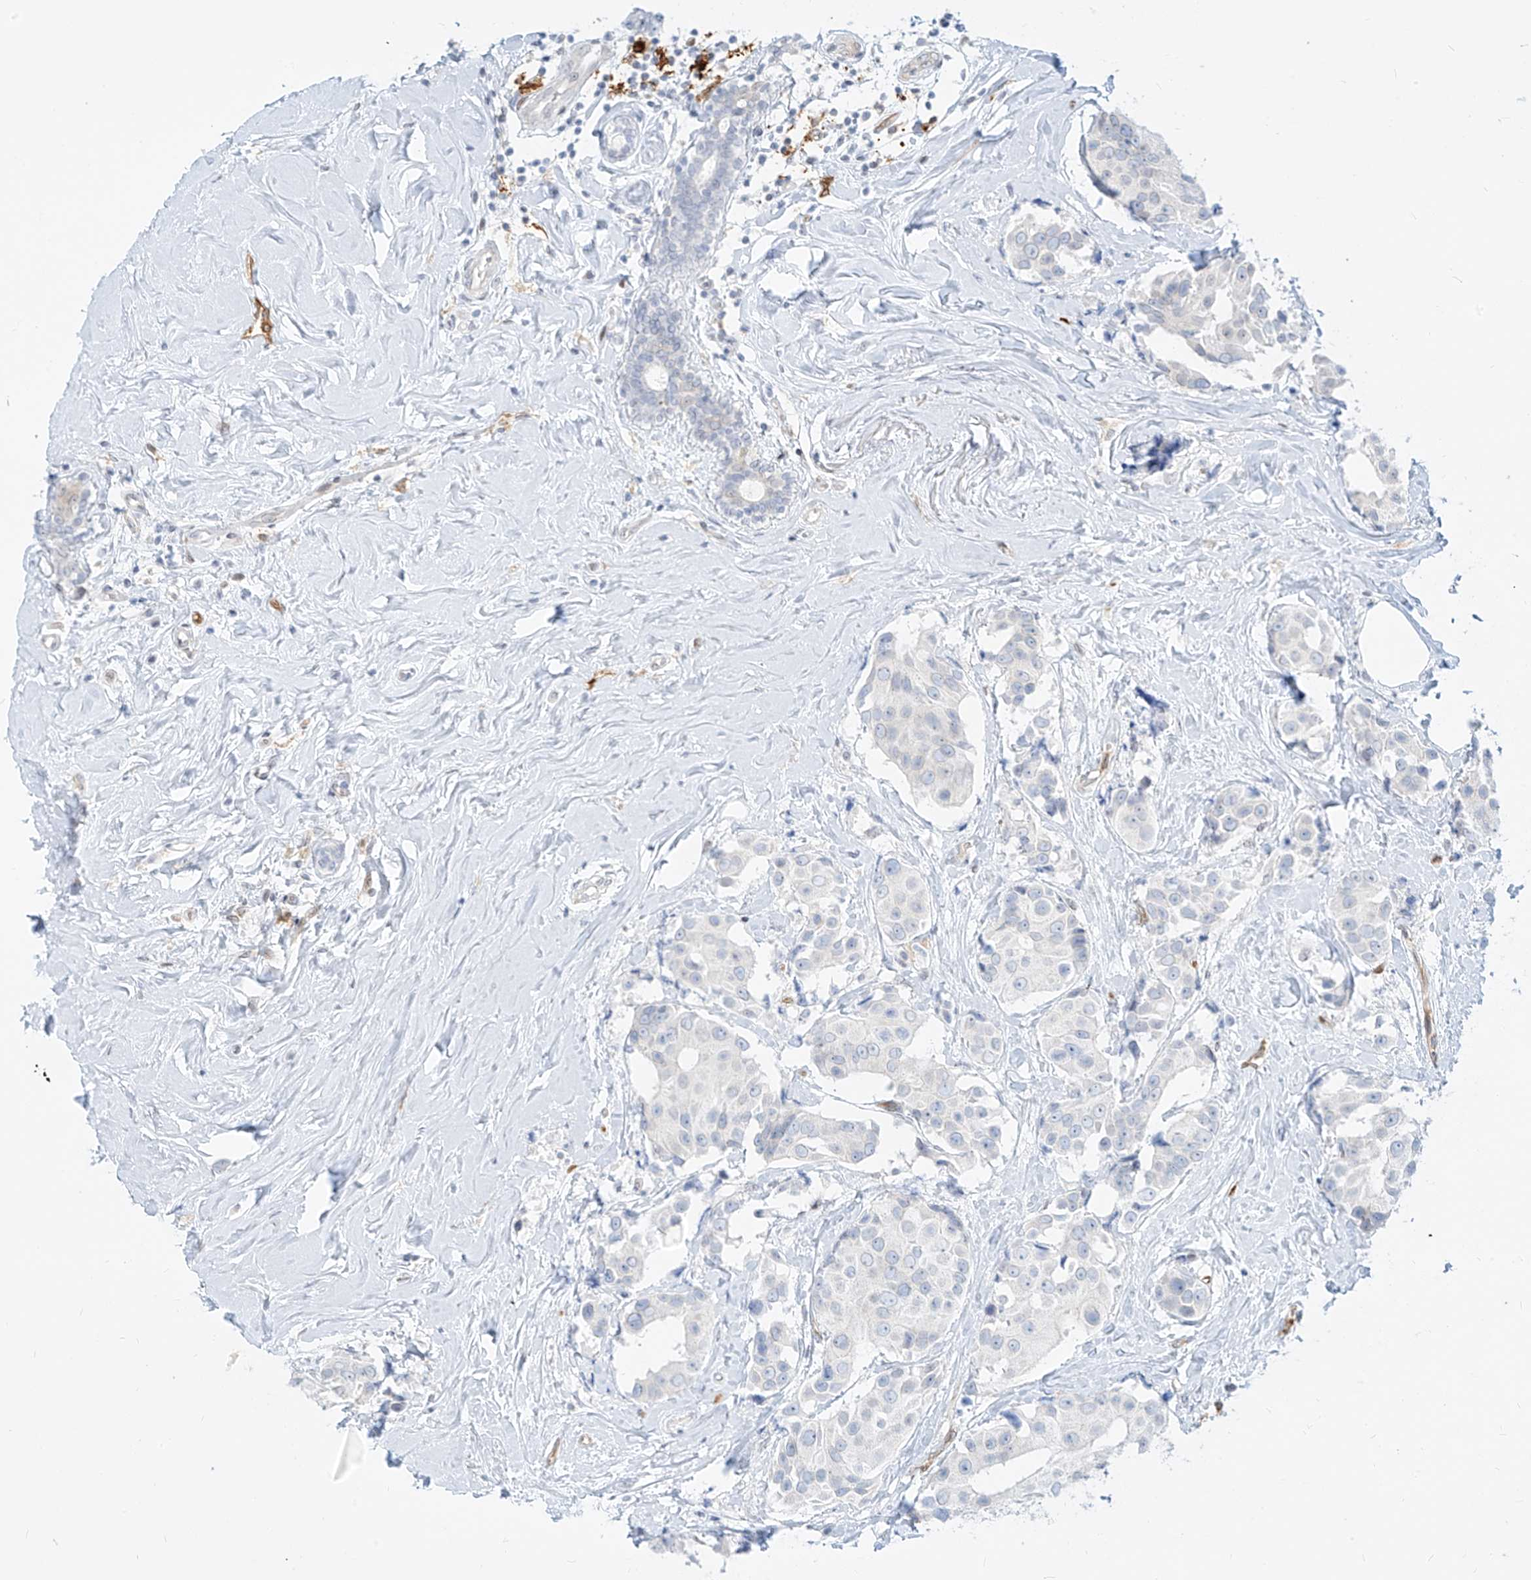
{"staining": {"intensity": "negative", "quantity": "none", "location": "none"}, "tissue": "breast cancer", "cell_type": "Tumor cells", "image_type": "cancer", "snomed": [{"axis": "morphology", "description": "Normal tissue, NOS"}, {"axis": "morphology", "description": "Duct carcinoma"}, {"axis": "topography", "description": "Breast"}], "caption": "IHC of breast intraductal carcinoma demonstrates no expression in tumor cells.", "gene": "NHSL1", "patient": {"sex": "female", "age": 39}}